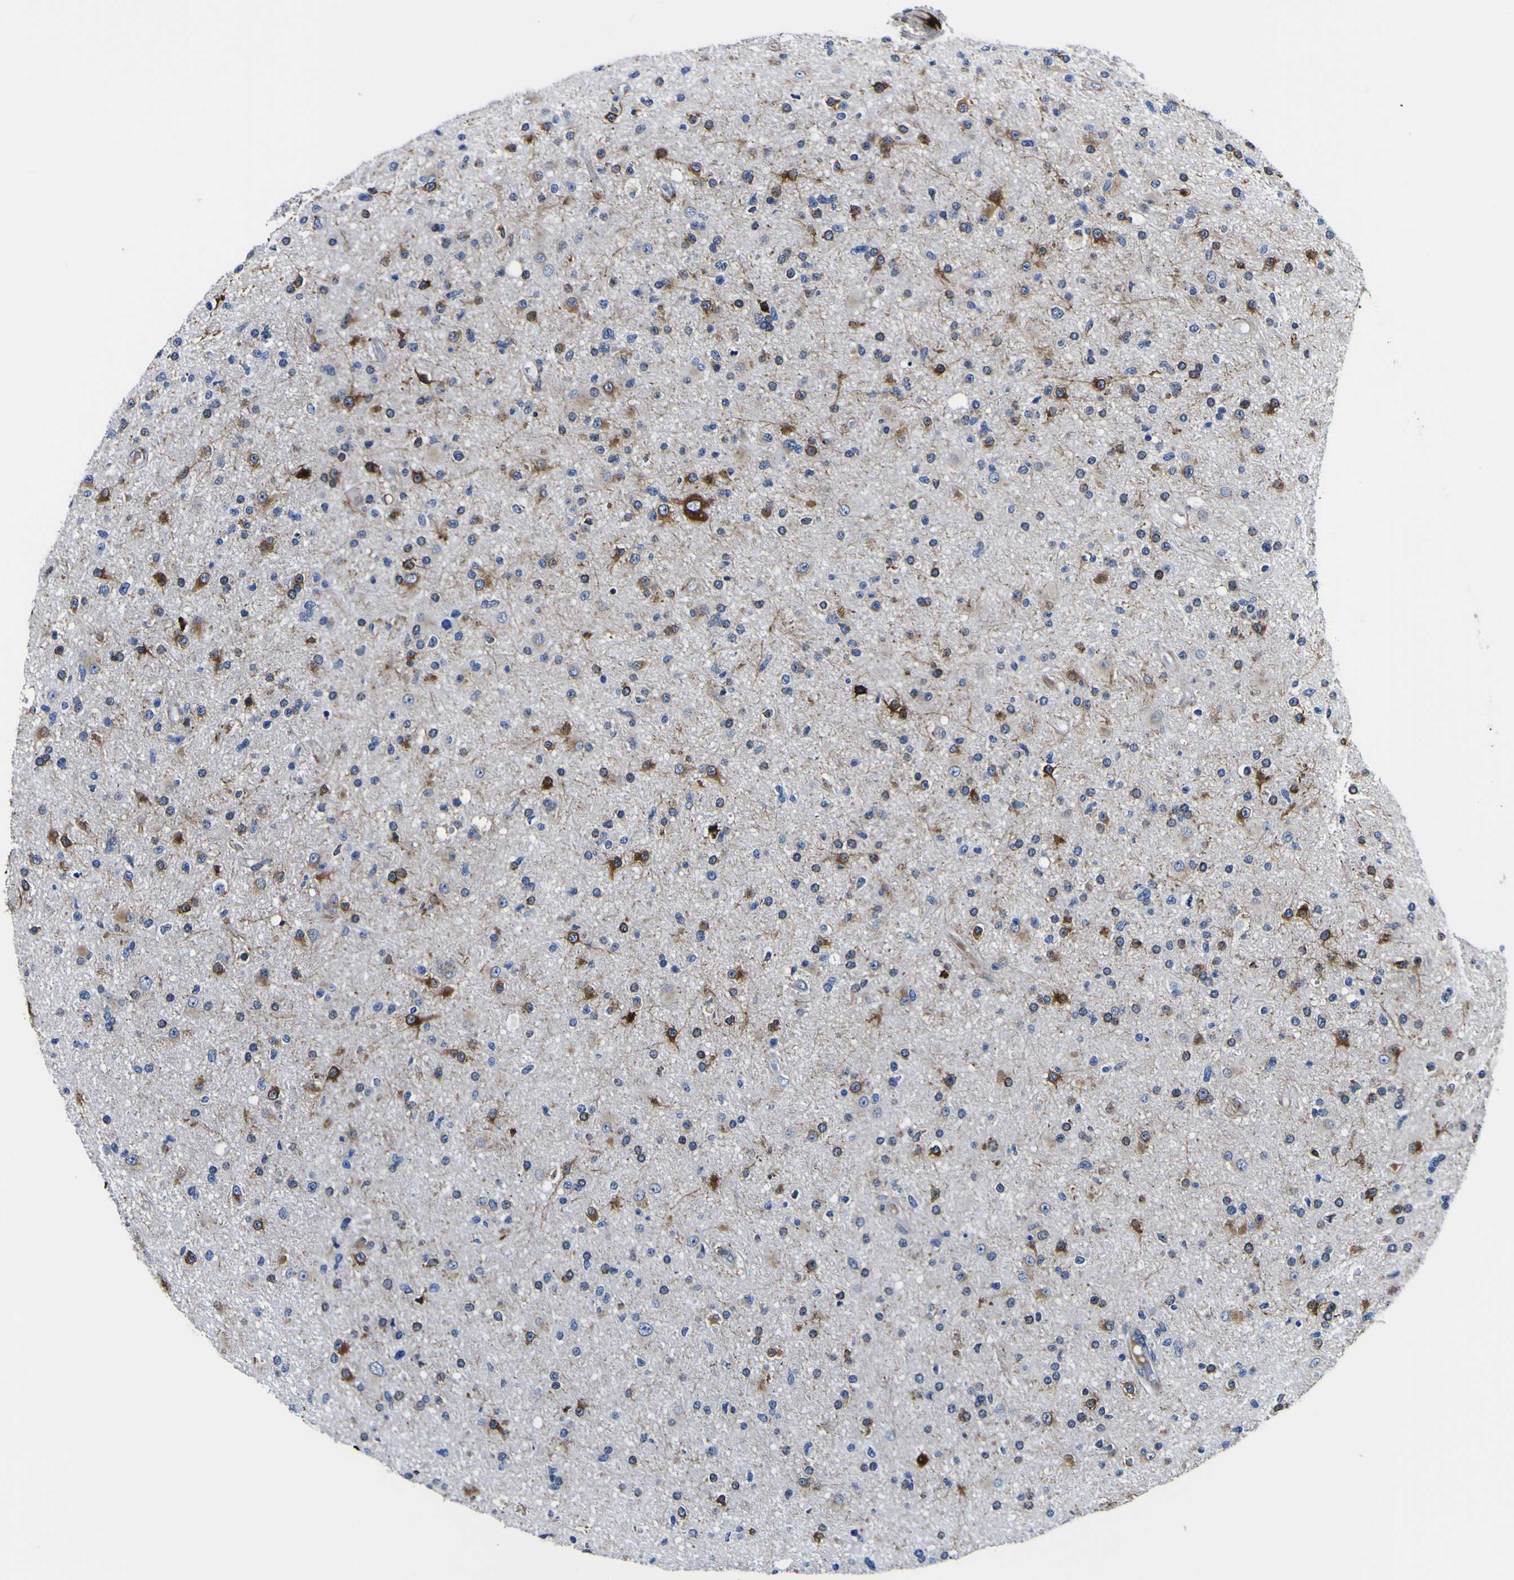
{"staining": {"intensity": "moderate", "quantity": "25%-75%", "location": "cytoplasmic/membranous"}, "tissue": "glioma", "cell_type": "Tumor cells", "image_type": "cancer", "snomed": [{"axis": "morphology", "description": "Glioma, malignant, High grade"}, {"axis": "topography", "description": "Brain"}], "caption": "Immunohistochemical staining of malignant glioma (high-grade) reveals moderate cytoplasmic/membranous protein expression in about 25%-75% of tumor cells.", "gene": "SCD", "patient": {"sex": "male", "age": 33}}